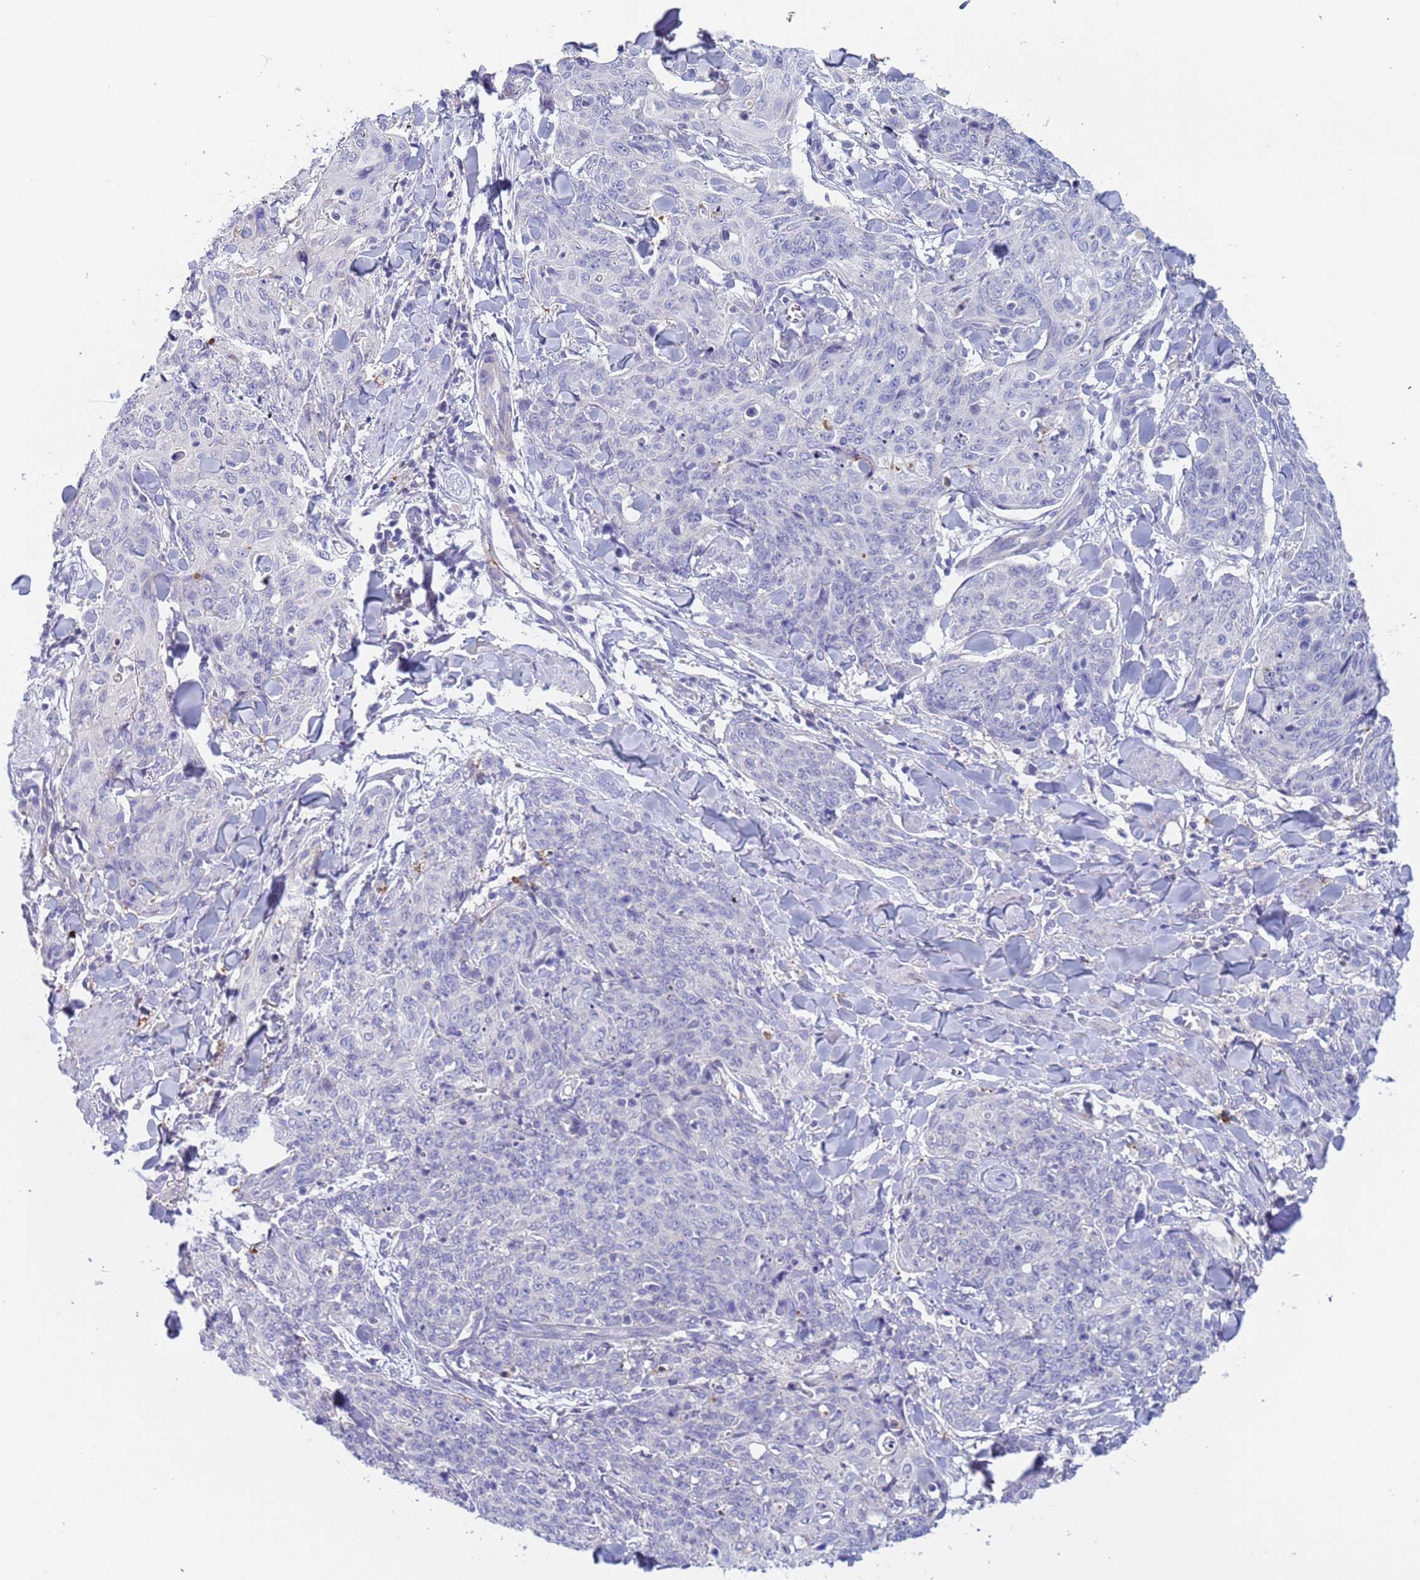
{"staining": {"intensity": "negative", "quantity": "none", "location": "none"}, "tissue": "skin cancer", "cell_type": "Tumor cells", "image_type": "cancer", "snomed": [{"axis": "morphology", "description": "Squamous cell carcinoma, NOS"}, {"axis": "topography", "description": "Skin"}, {"axis": "topography", "description": "Vulva"}], "caption": "Immunohistochemical staining of human skin cancer (squamous cell carcinoma) shows no significant staining in tumor cells.", "gene": "C4orf46", "patient": {"sex": "female", "age": 85}}